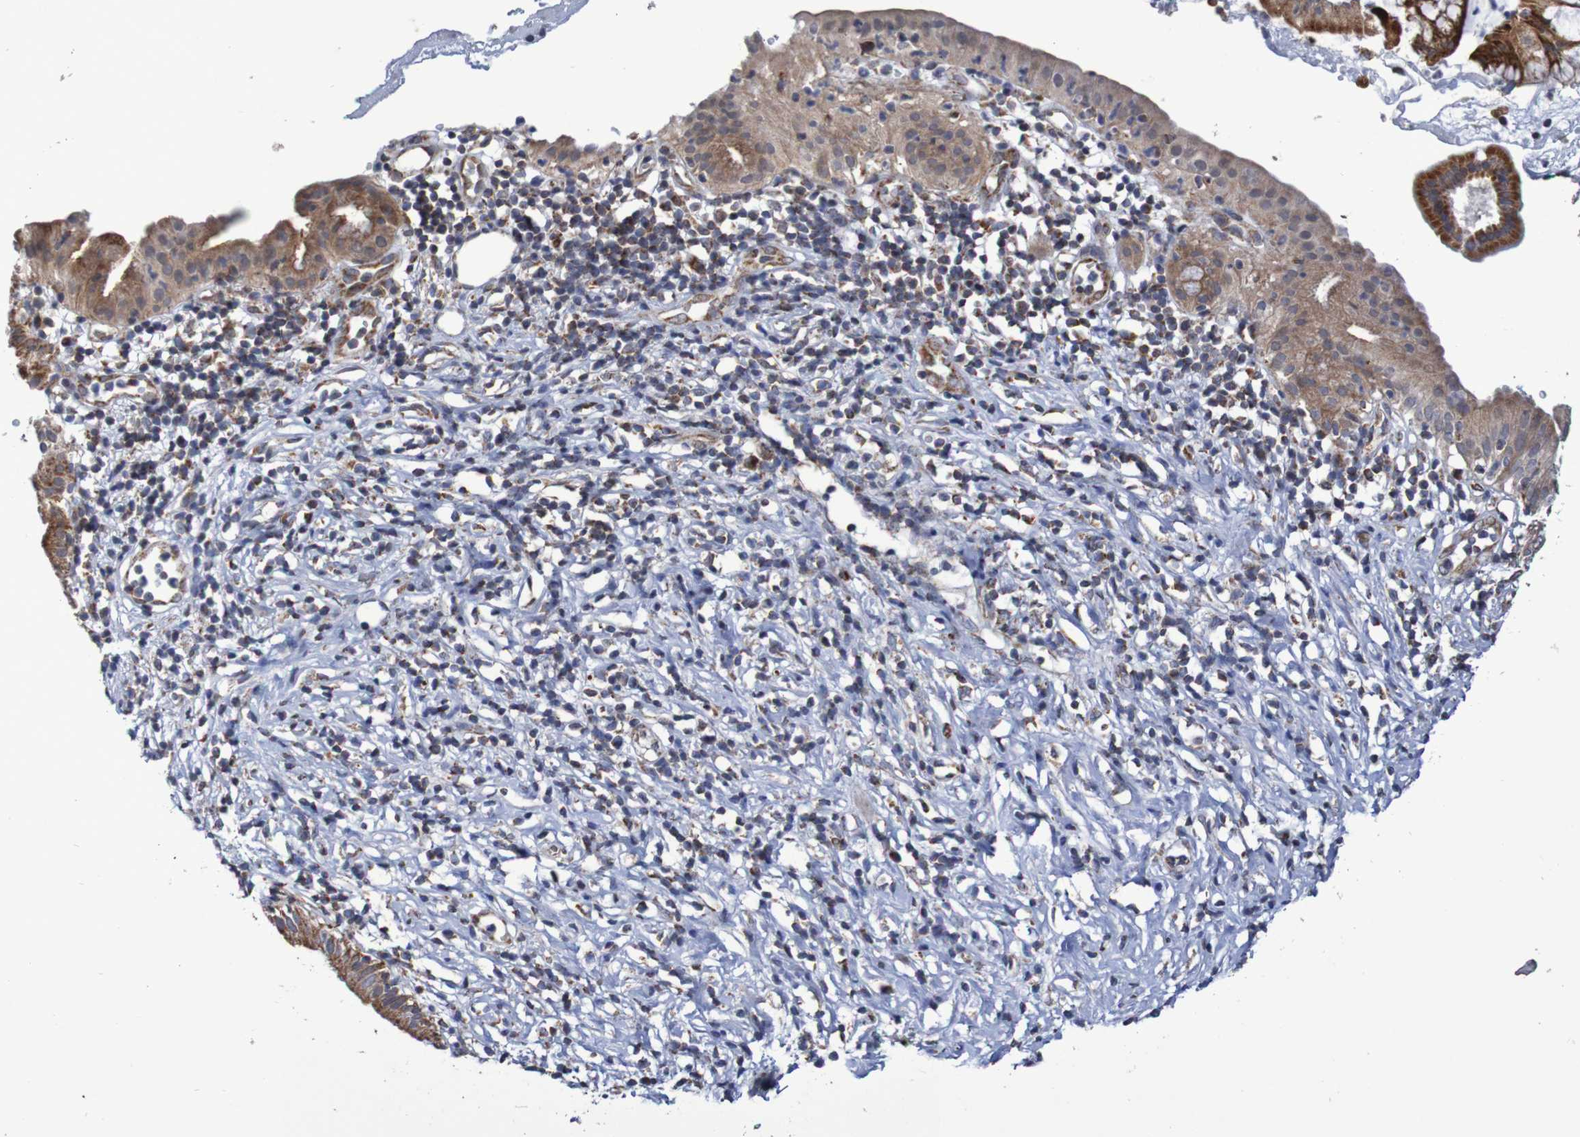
{"staining": {"intensity": "strong", "quantity": ">75%", "location": "cytoplasmic/membranous"}, "tissue": "pancreatic cancer", "cell_type": "Tumor cells", "image_type": "cancer", "snomed": [{"axis": "morphology", "description": "Adenocarcinoma, NOS"}, {"axis": "morphology", "description": "Adenocarcinoma, metastatic, NOS"}, {"axis": "topography", "description": "Lymph node"}, {"axis": "topography", "description": "Pancreas"}, {"axis": "topography", "description": "Duodenum"}], "caption": "Human adenocarcinoma (pancreatic) stained with a protein marker demonstrates strong staining in tumor cells.", "gene": "DVL1", "patient": {"sex": "female", "age": 64}}